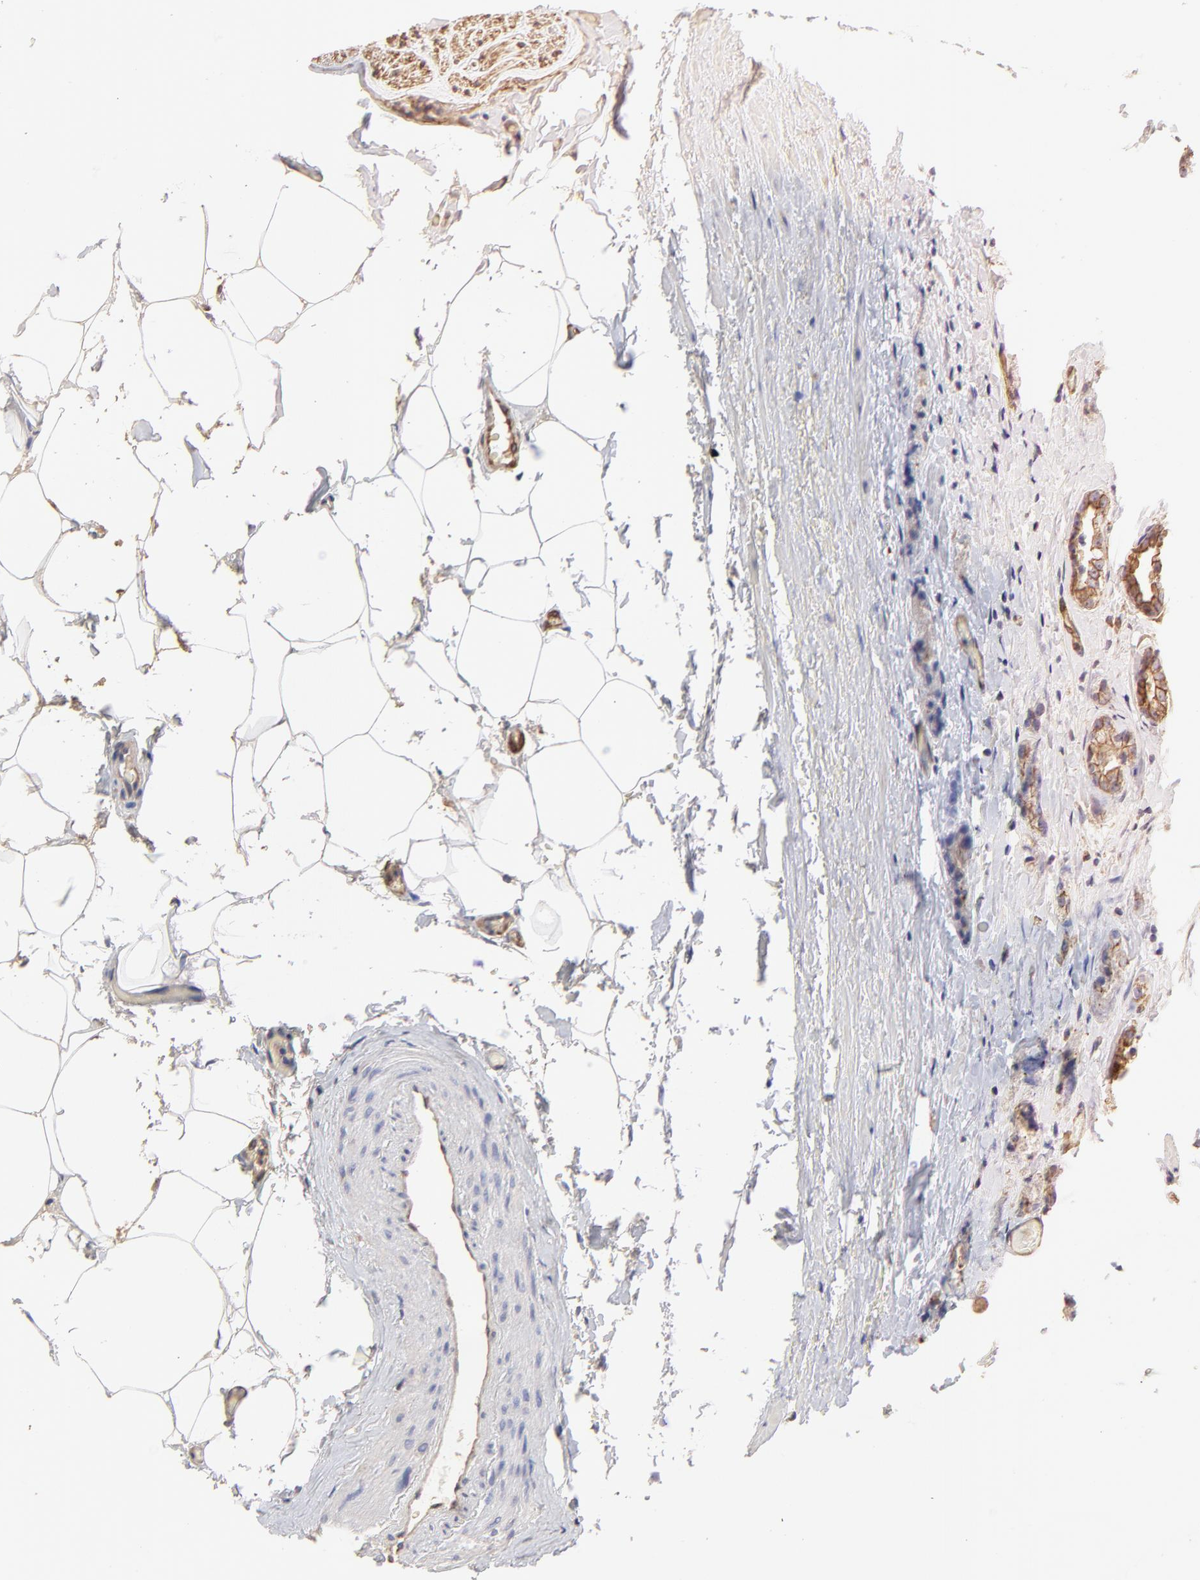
{"staining": {"intensity": "moderate", "quantity": ">75%", "location": "cytoplasmic/membranous"}, "tissue": "prostate cancer", "cell_type": "Tumor cells", "image_type": "cancer", "snomed": [{"axis": "morphology", "description": "Adenocarcinoma, Medium grade"}, {"axis": "topography", "description": "Prostate"}], "caption": "Tumor cells show moderate cytoplasmic/membranous positivity in approximately >75% of cells in prostate medium-grade adenocarcinoma. Immunohistochemistry (ihc) stains the protein in brown and the nuclei are stained blue.", "gene": "LRCH2", "patient": {"sex": "male", "age": 59}}